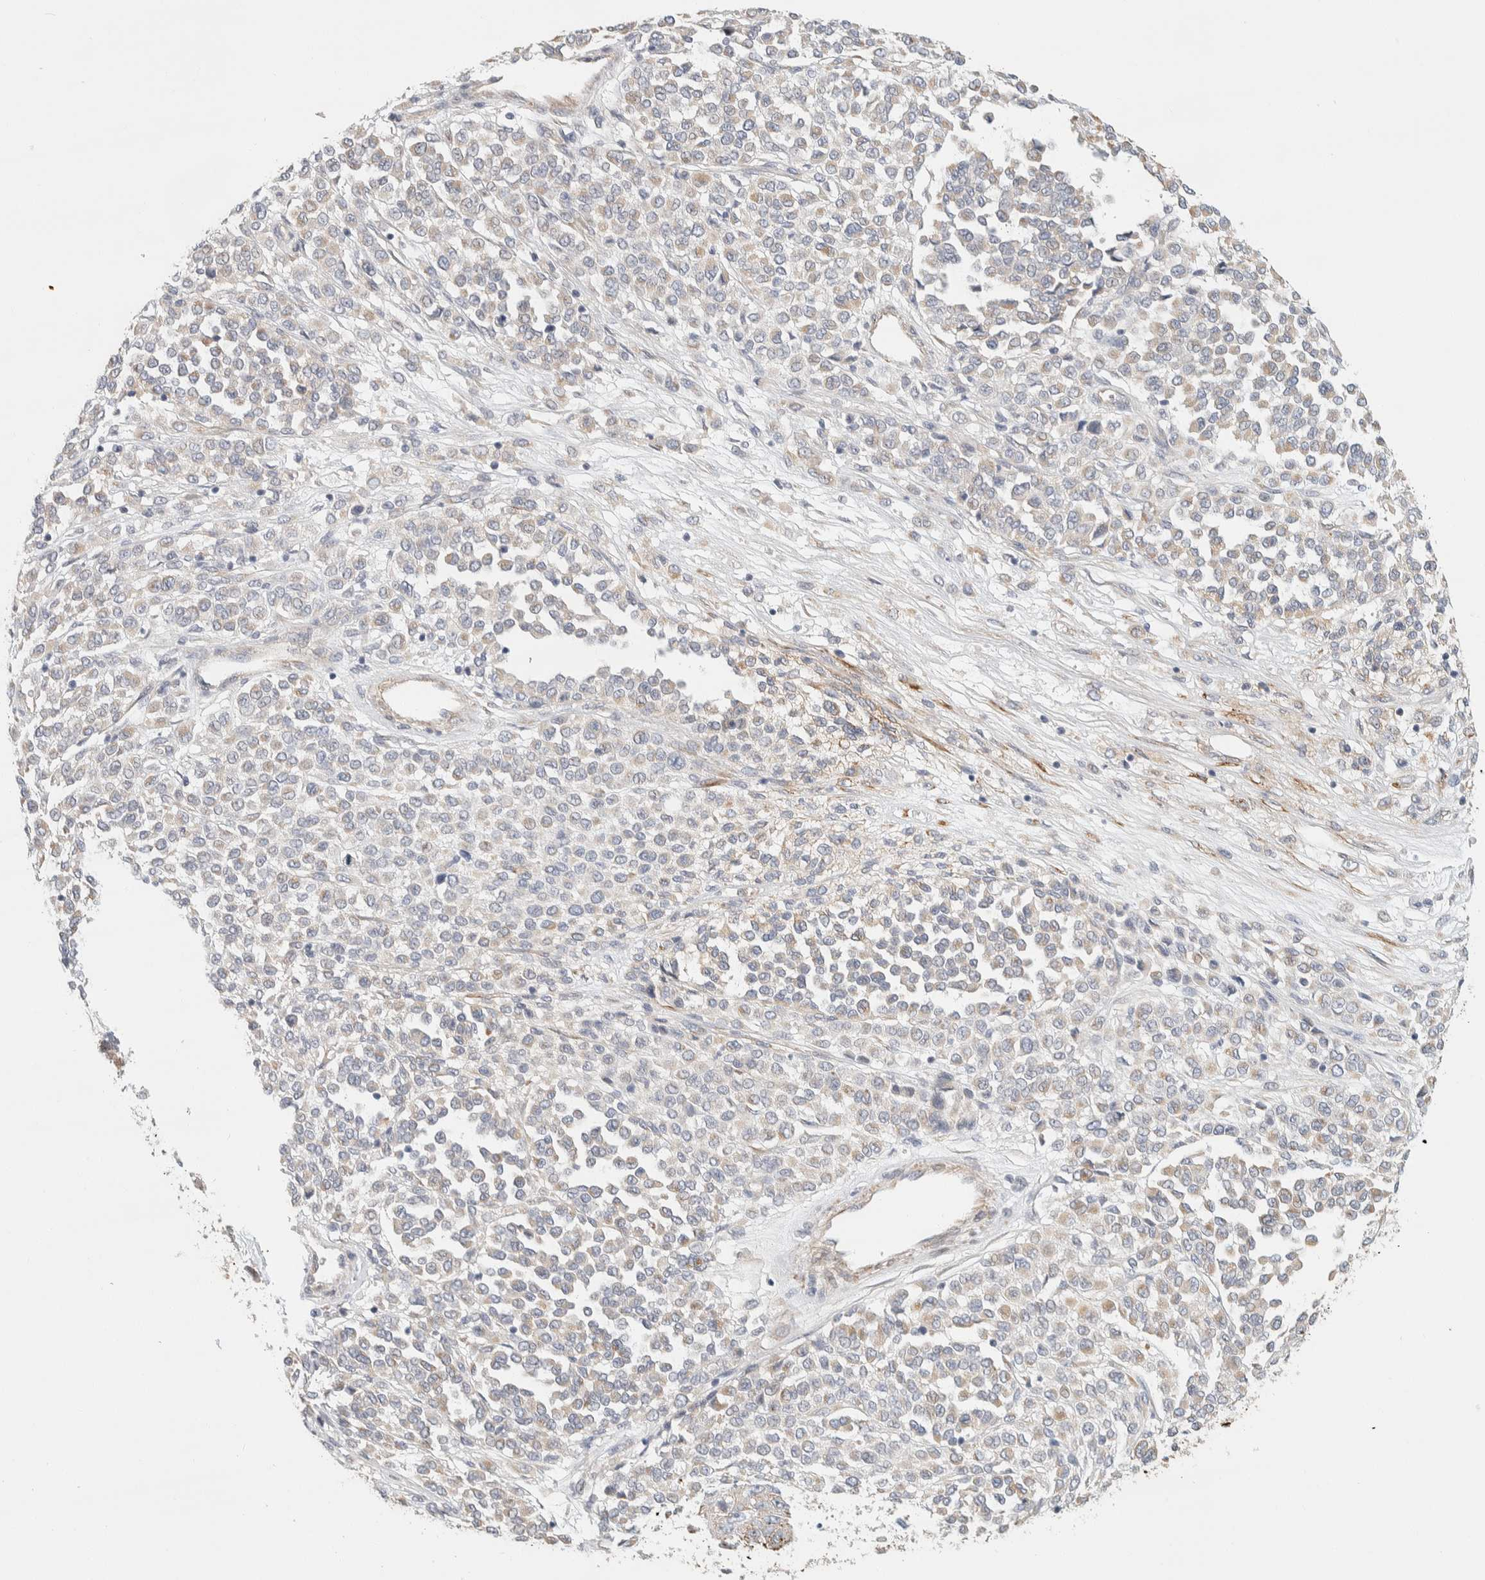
{"staining": {"intensity": "negative", "quantity": "none", "location": "none"}, "tissue": "melanoma", "cell_type": "Tumor cells", "image_type": "cancer", "snomed": [{"axis": "morphology", "description": "Malignant melanoma, Metastatic site"}, {"axis": "topography", "description": "Pancreas"}], "caption": "Immunohistochemistry histopathology image of human malignant melanoma (metastatic site) stained for a protein (brown), which reveals no expression in tumor cells.", "gene": "CDR2", "patient": {"sex": "female", "age": 30}}